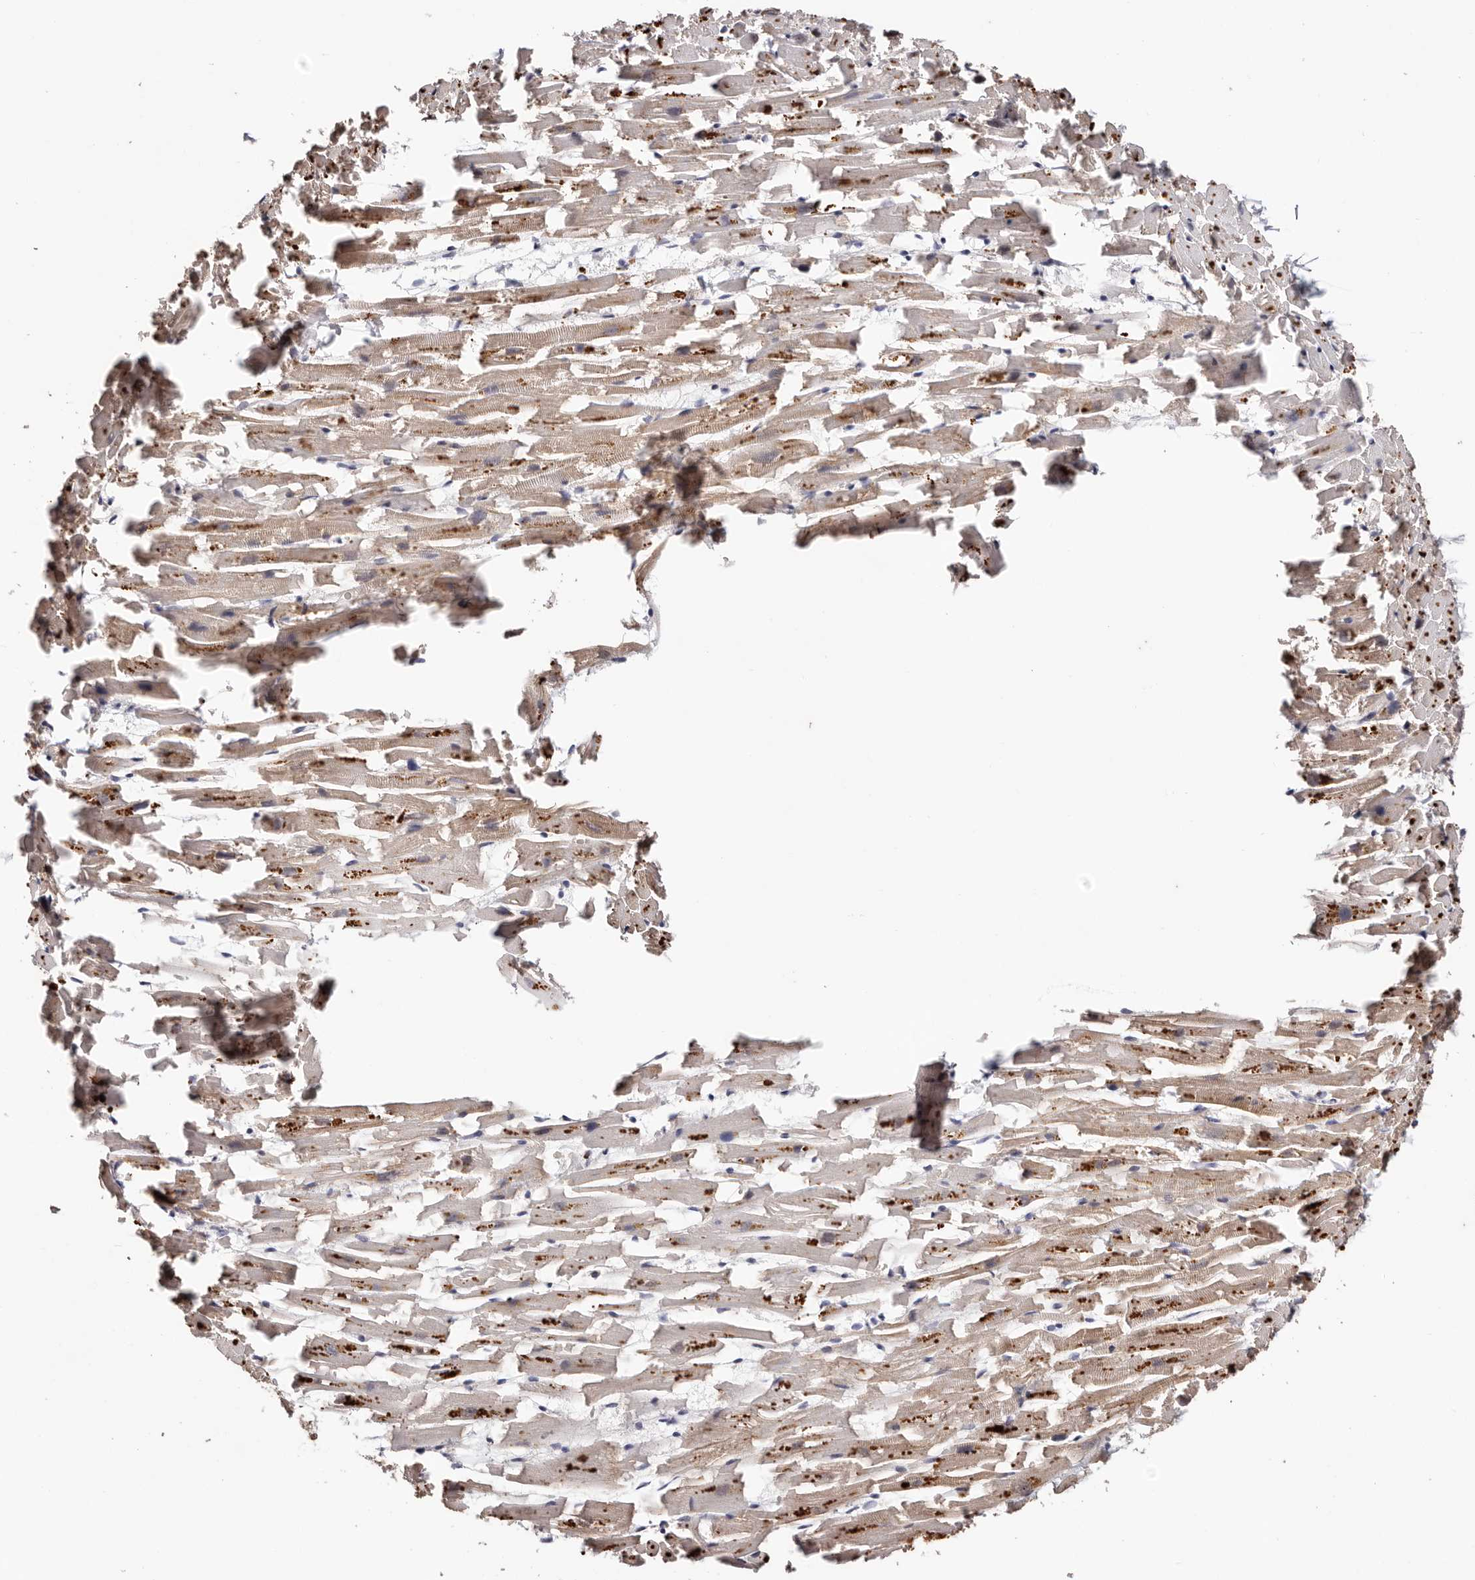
{"staining": {"intensity": "moderate", "quantity": ">75%", "location": "cytoplasmic/membranous,nuclear"}, "tissue": "heart muscle", "cell_type": "Cardiomyocytes", "image_type": "normal", "snomed": [{"axis": "morphology", "description": "Normal tissue, NOS"}, {"axis": "topography", "description": "Heart"}], "caption": "DAB (3,3'-diaminobenzidine) immunohistochemical staining of normal heart muscle shows moderate cytoplasmic/membranous,nuclear protein expression in approximately >75% of cardiomyocytes.", "gene": "TYW3", "patient": {"sex": "female", "age": 64}}